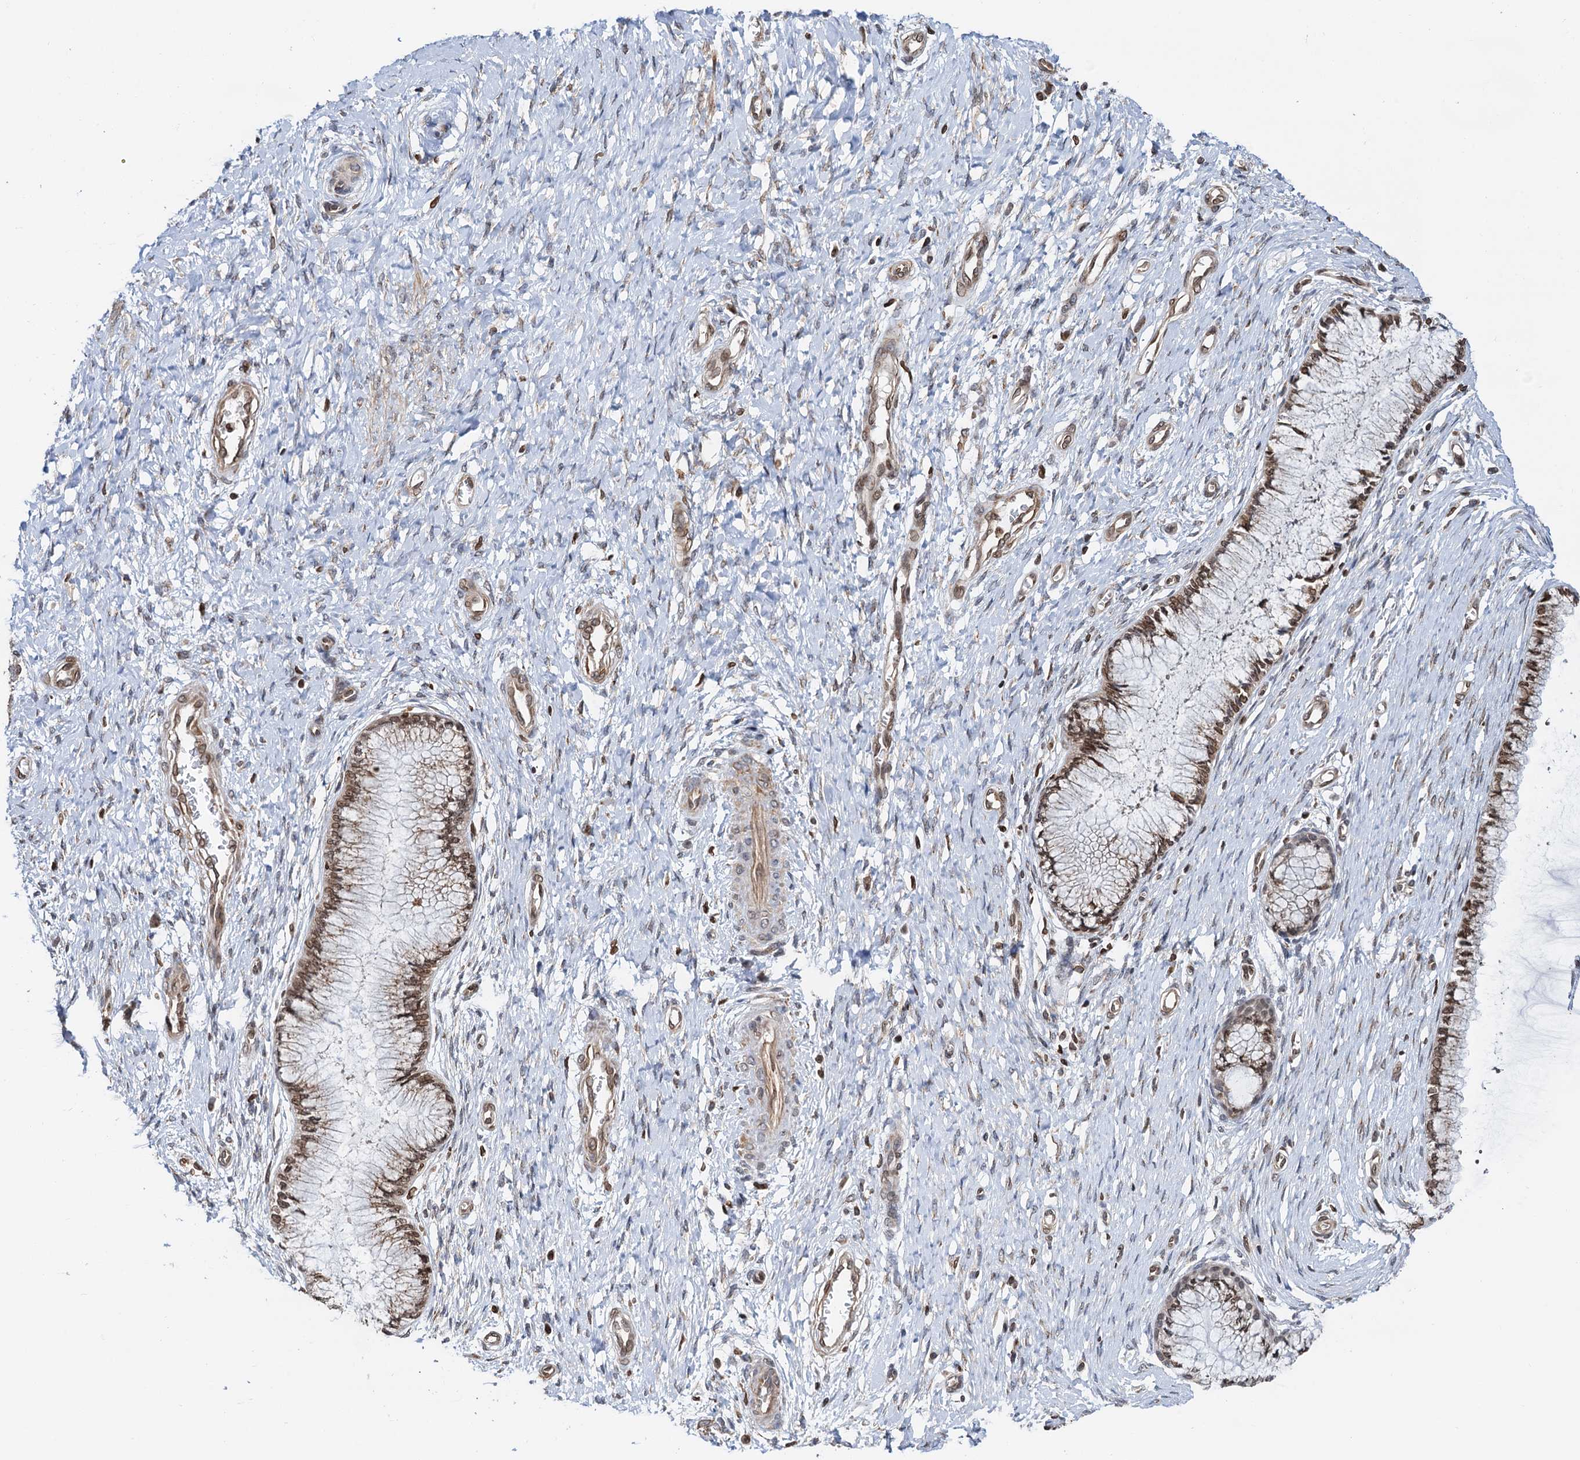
{"staining": {"intensity": "moderate", "quantity": ">75%", "location": "nuclear"}, "tissue": "cervix", "cell_type": "Glandular cells", "image_type": "normal", "snomed": [{"axis": "morphology", "description": "Normal tissue, NOS"}, {"axis": "topography", "description": "Cervix"}], "caption": "The immunohistochemical stain highlights moderate nuclear positivity in glandular cells of benign cervix.", "gene": "ZC3H13", "patient": {"sex": "female", "age": 55}}